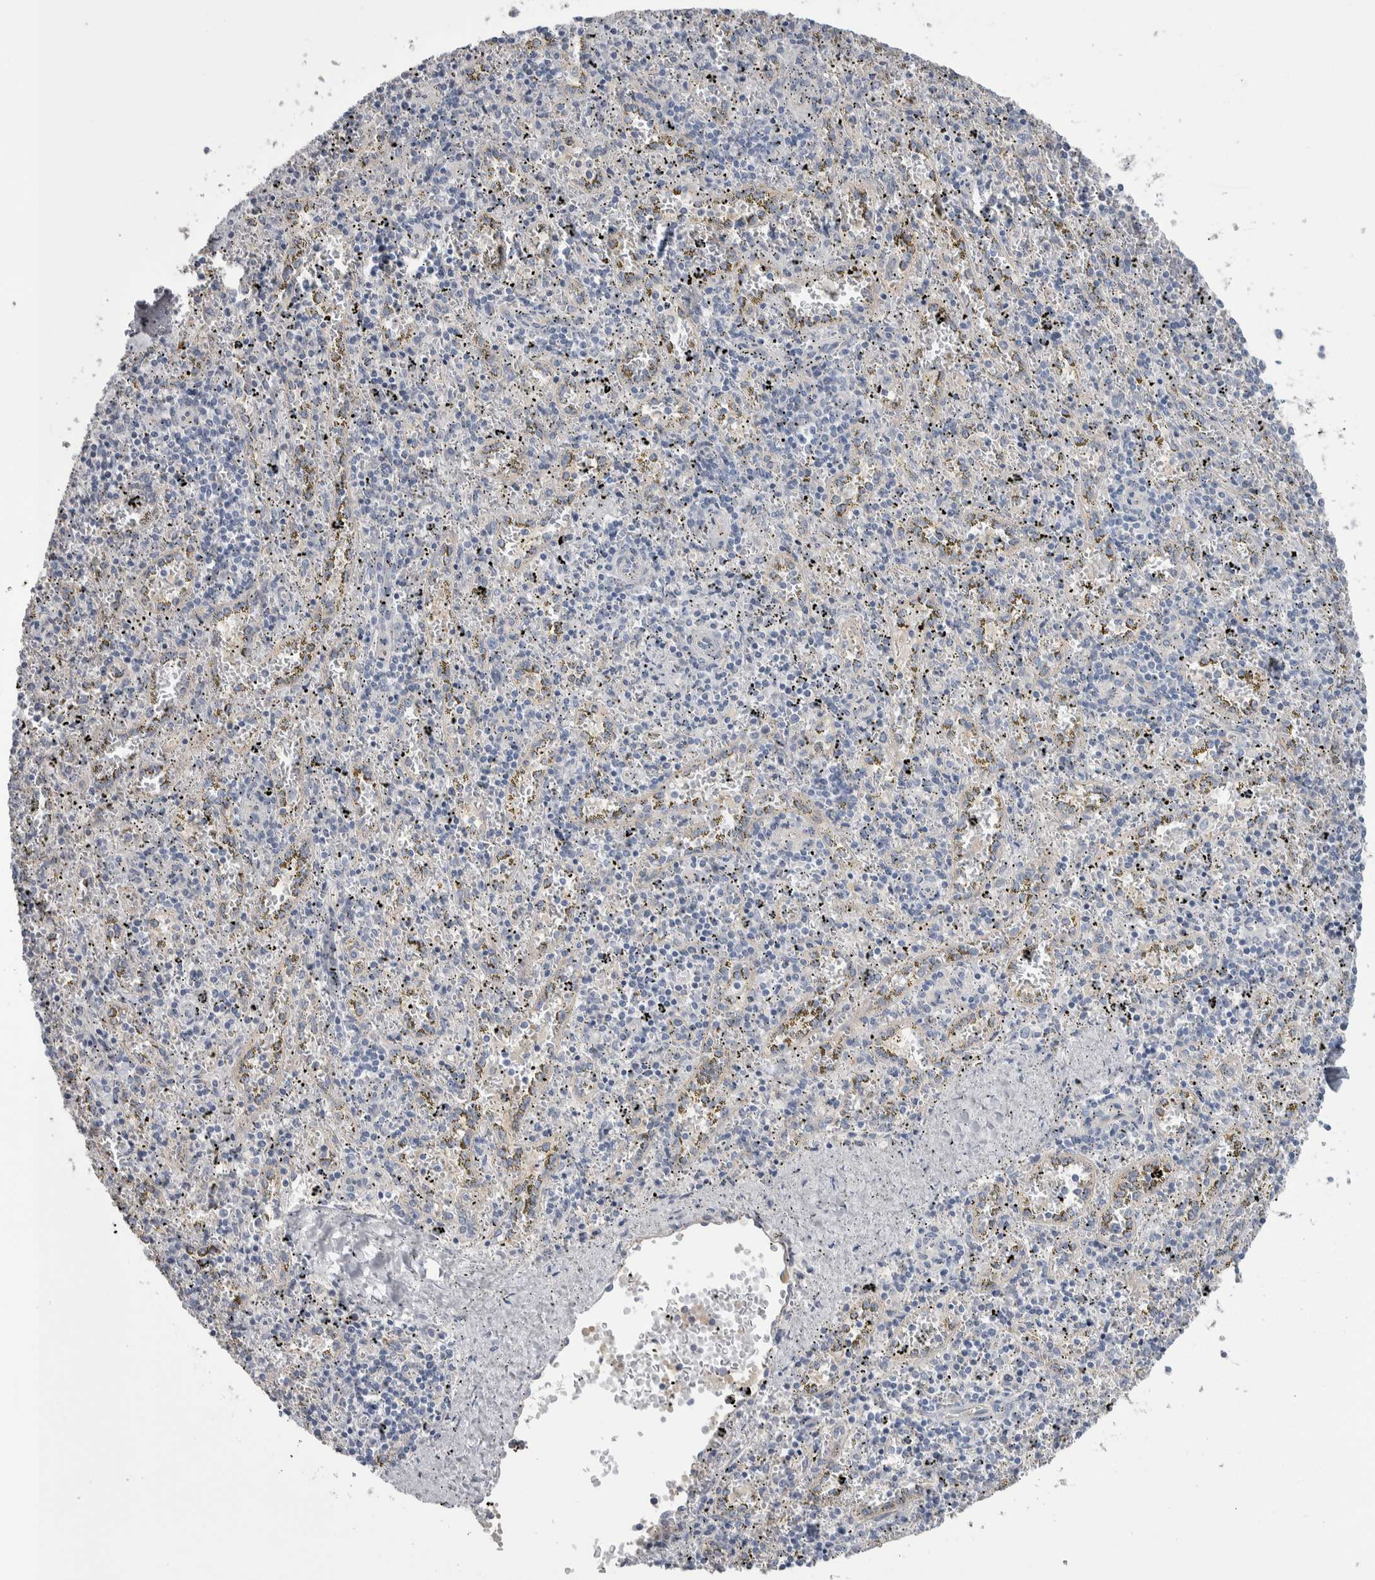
{"staining": {"intensity": "negative", "quantity": "none", "location": "none"}, "tissue": "spleen", "cell_type": "Cells in red pulp", "image_type": "normal", "snomed": [{"axis": "morphology", "description": "Normal tissue, NOS"}, {"axis": "topography", "description": "Spleen"}], "caption": "IHC of normal human spleen reveals no expression in cells in red pulp. (DAB (3,3'-diaminobenzidine) IHC, high magnification).", "gene": "GPHN", "patient": {"sex": "male", "age": 11}}